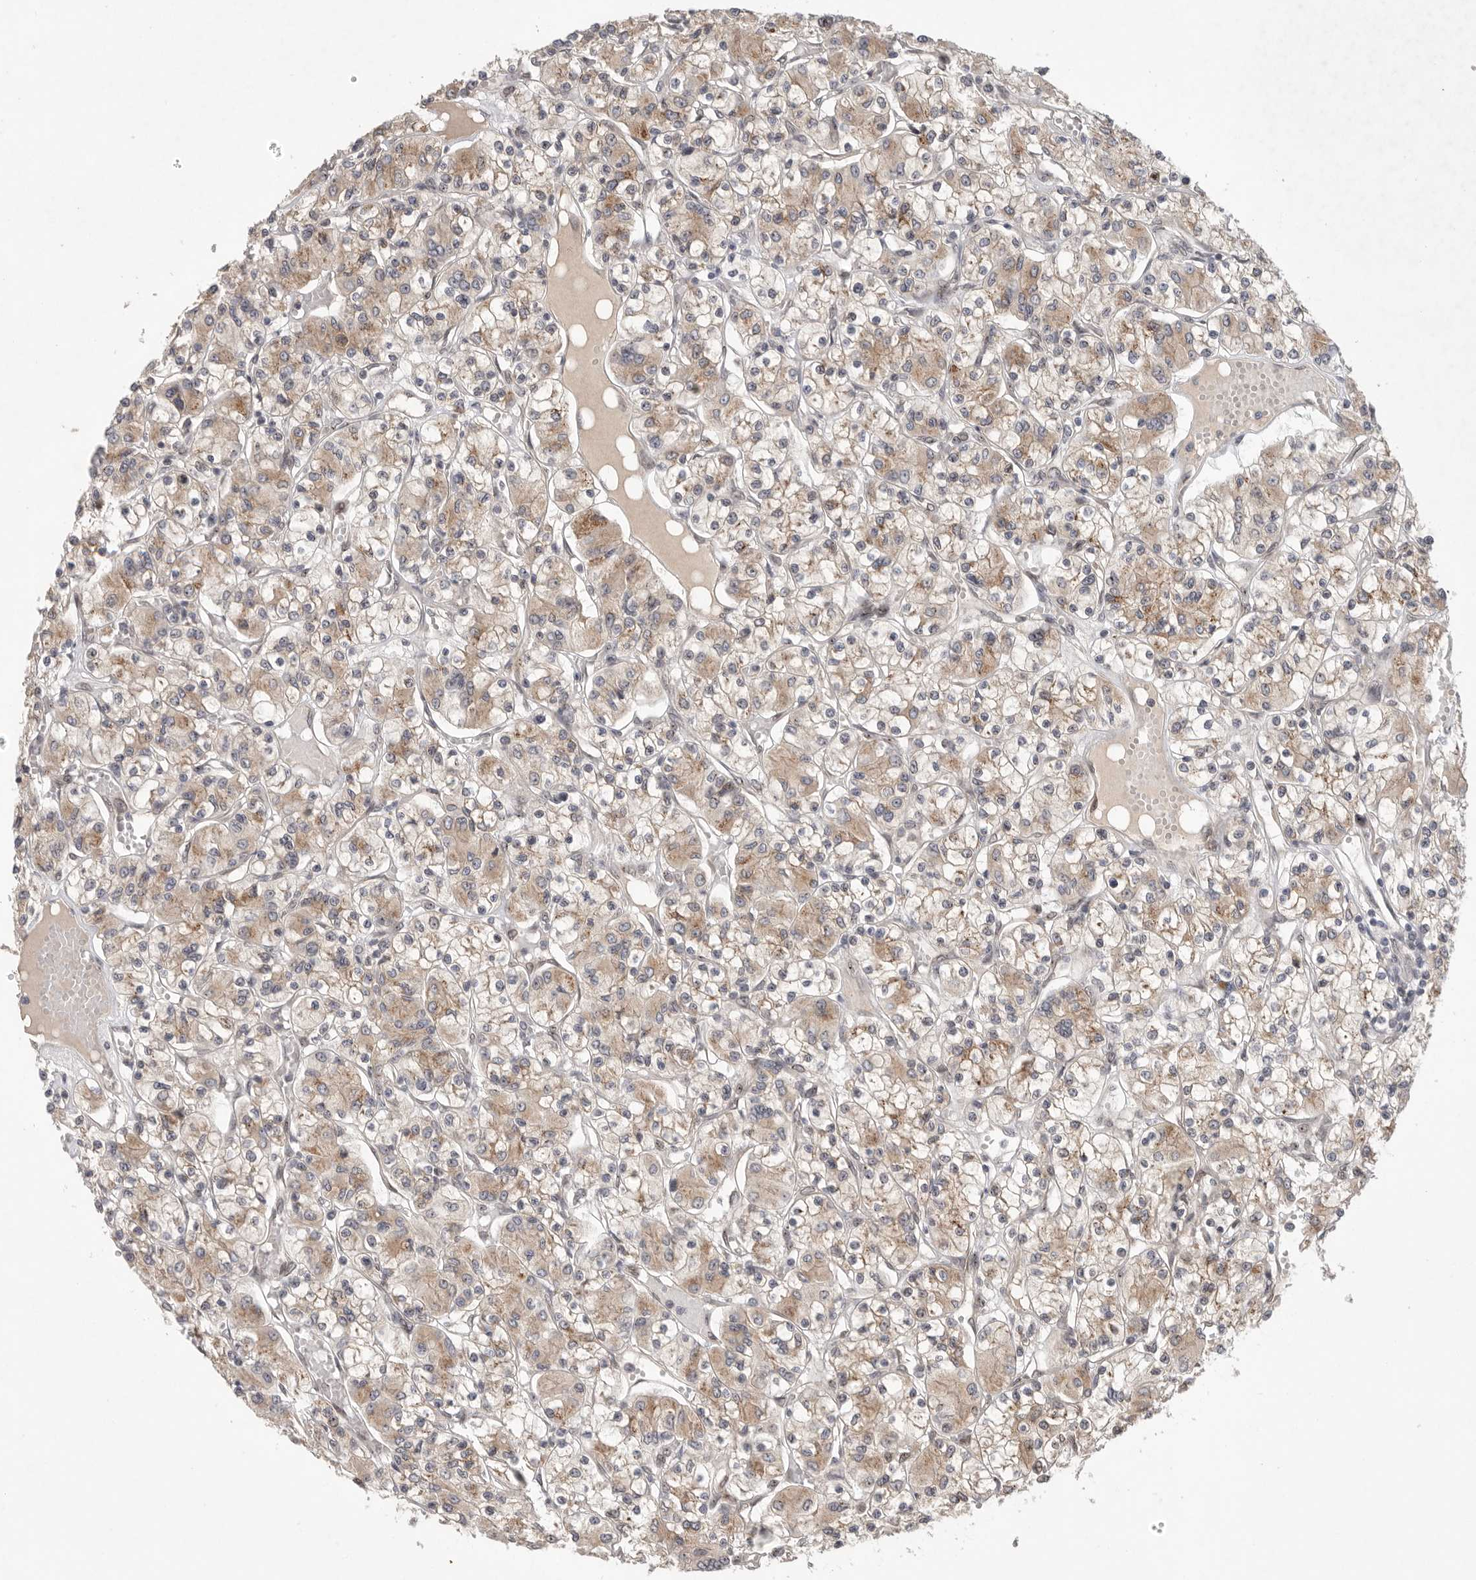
{"staining": {"intensity": "weak", "quantity": ">75%", "location": "cytoplasmic/membranous"}, "tissue": "renal cancer", "cell_type": "Tumor cells", "image_type": "cancer", "snomed": [{"axis": "morphology", "description": "Adenocarcinoma, NOS"}, {"axis": "topography", "description": "Kidney"}], "caption": "High-magnification brightfield microscopy of renal cancer (adenocarcinoma) stained with DAB (brown) and counterstained with hematoxylin (blue). tumor cells exhibit weak cytoplasmic/membranous expression is seen in about>75% of cells. Immunohistochemistry stains the protein of interest in brown and the nuclei are stained blue.", "gene": "LEMD3", "patient": {"sex": "female", "age": 59}}